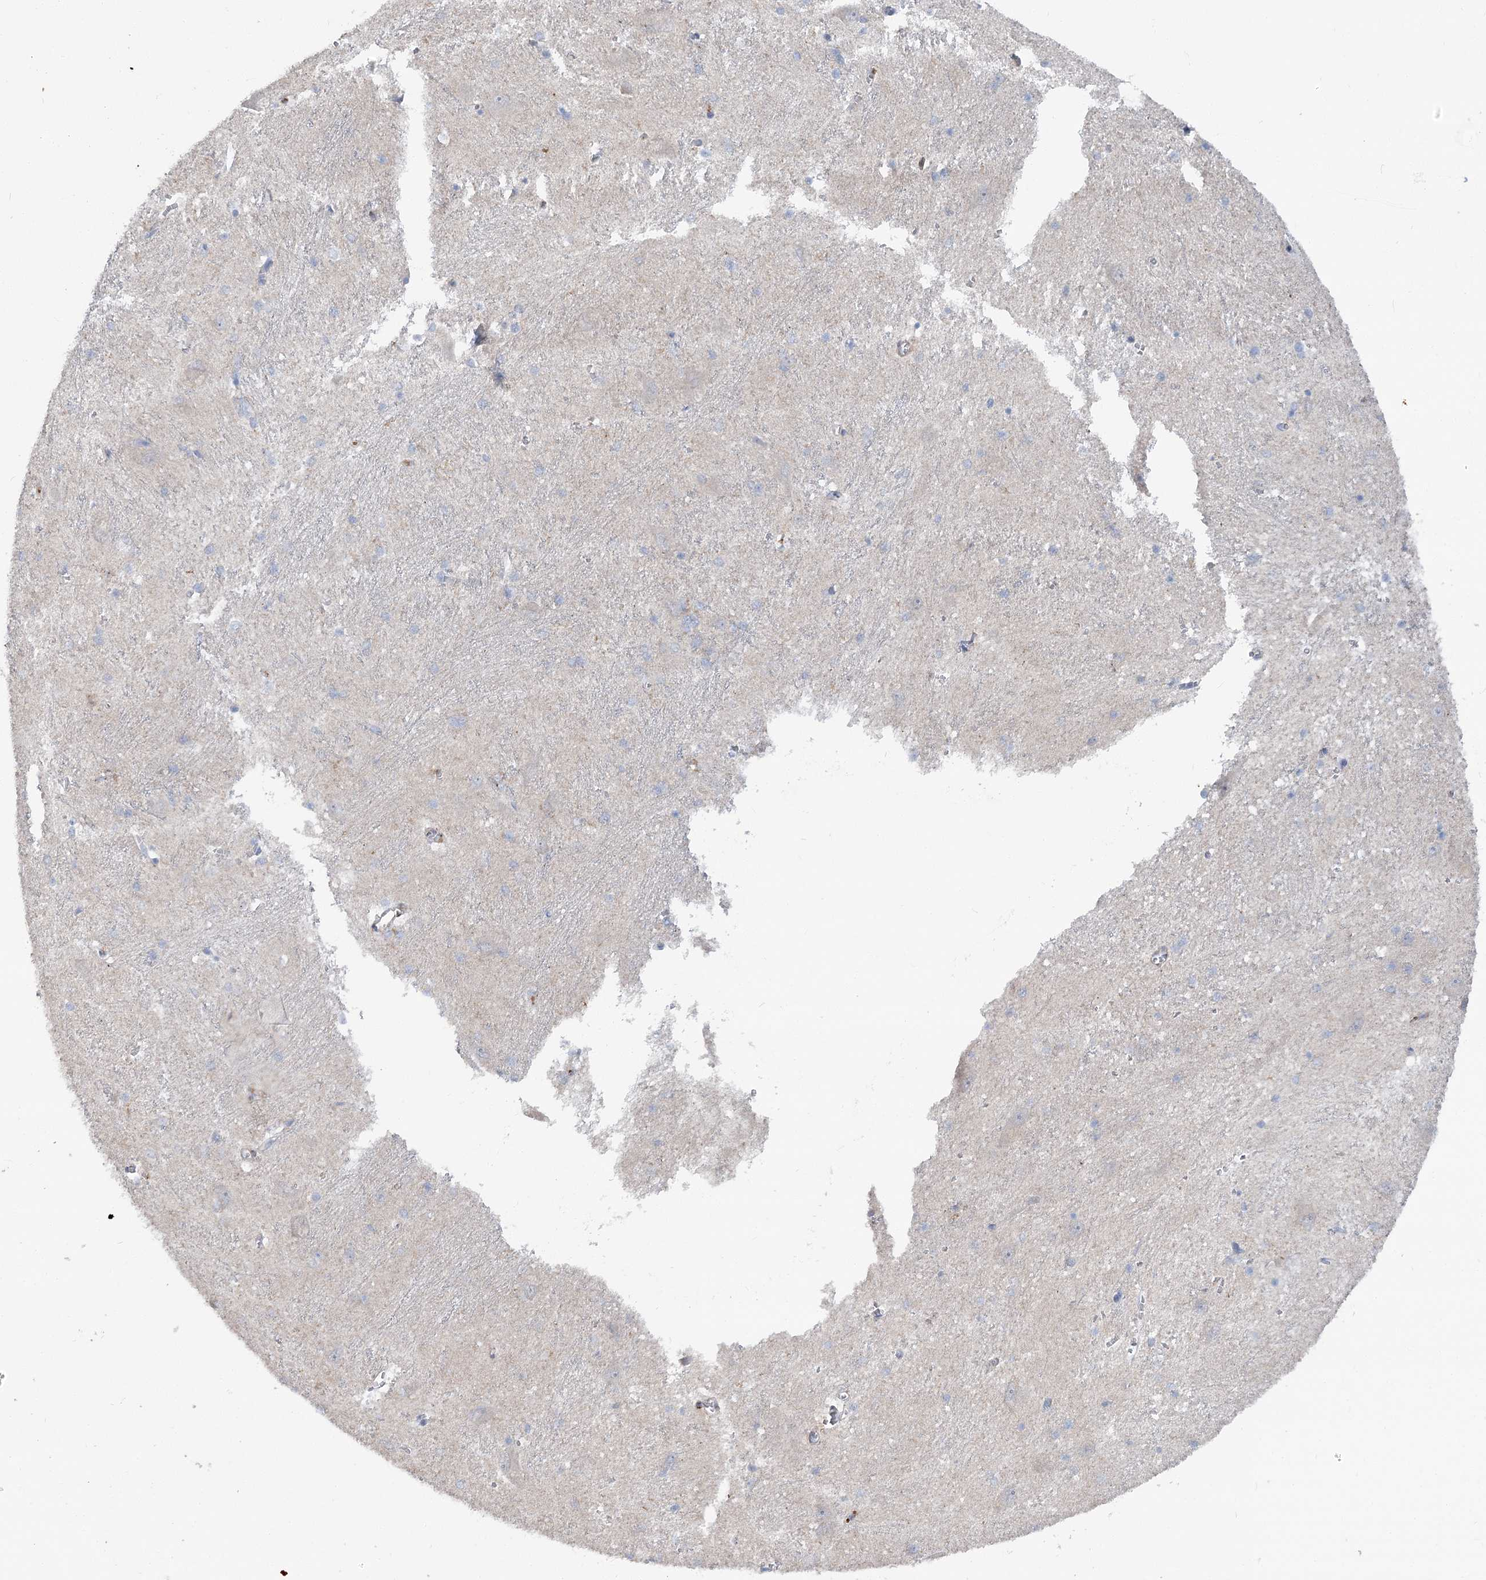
{"staining": {"intensity": "negative", "quantity": "none", "location": "none"}, "tissue": "caudate", "cell_type": "Glial cells", "image_type": "normal", "snomed": [{"axis": "morphology", "description": "Normal tissue, NOS"}, {"axis": "topography", "description": "Lateral ventricle wall"}], "caption": "Immunohistochemistry (IHC) histopathology image of unremarkable caudate: caudate stained with DAB (3,3'-diaminobenzidine) demonstrates no significant protein expression in glial cells. (DAB immunohistochemistry, high magnification).", "gene": "LARP1B", "patient": {"sex": "male", "age": 37}}